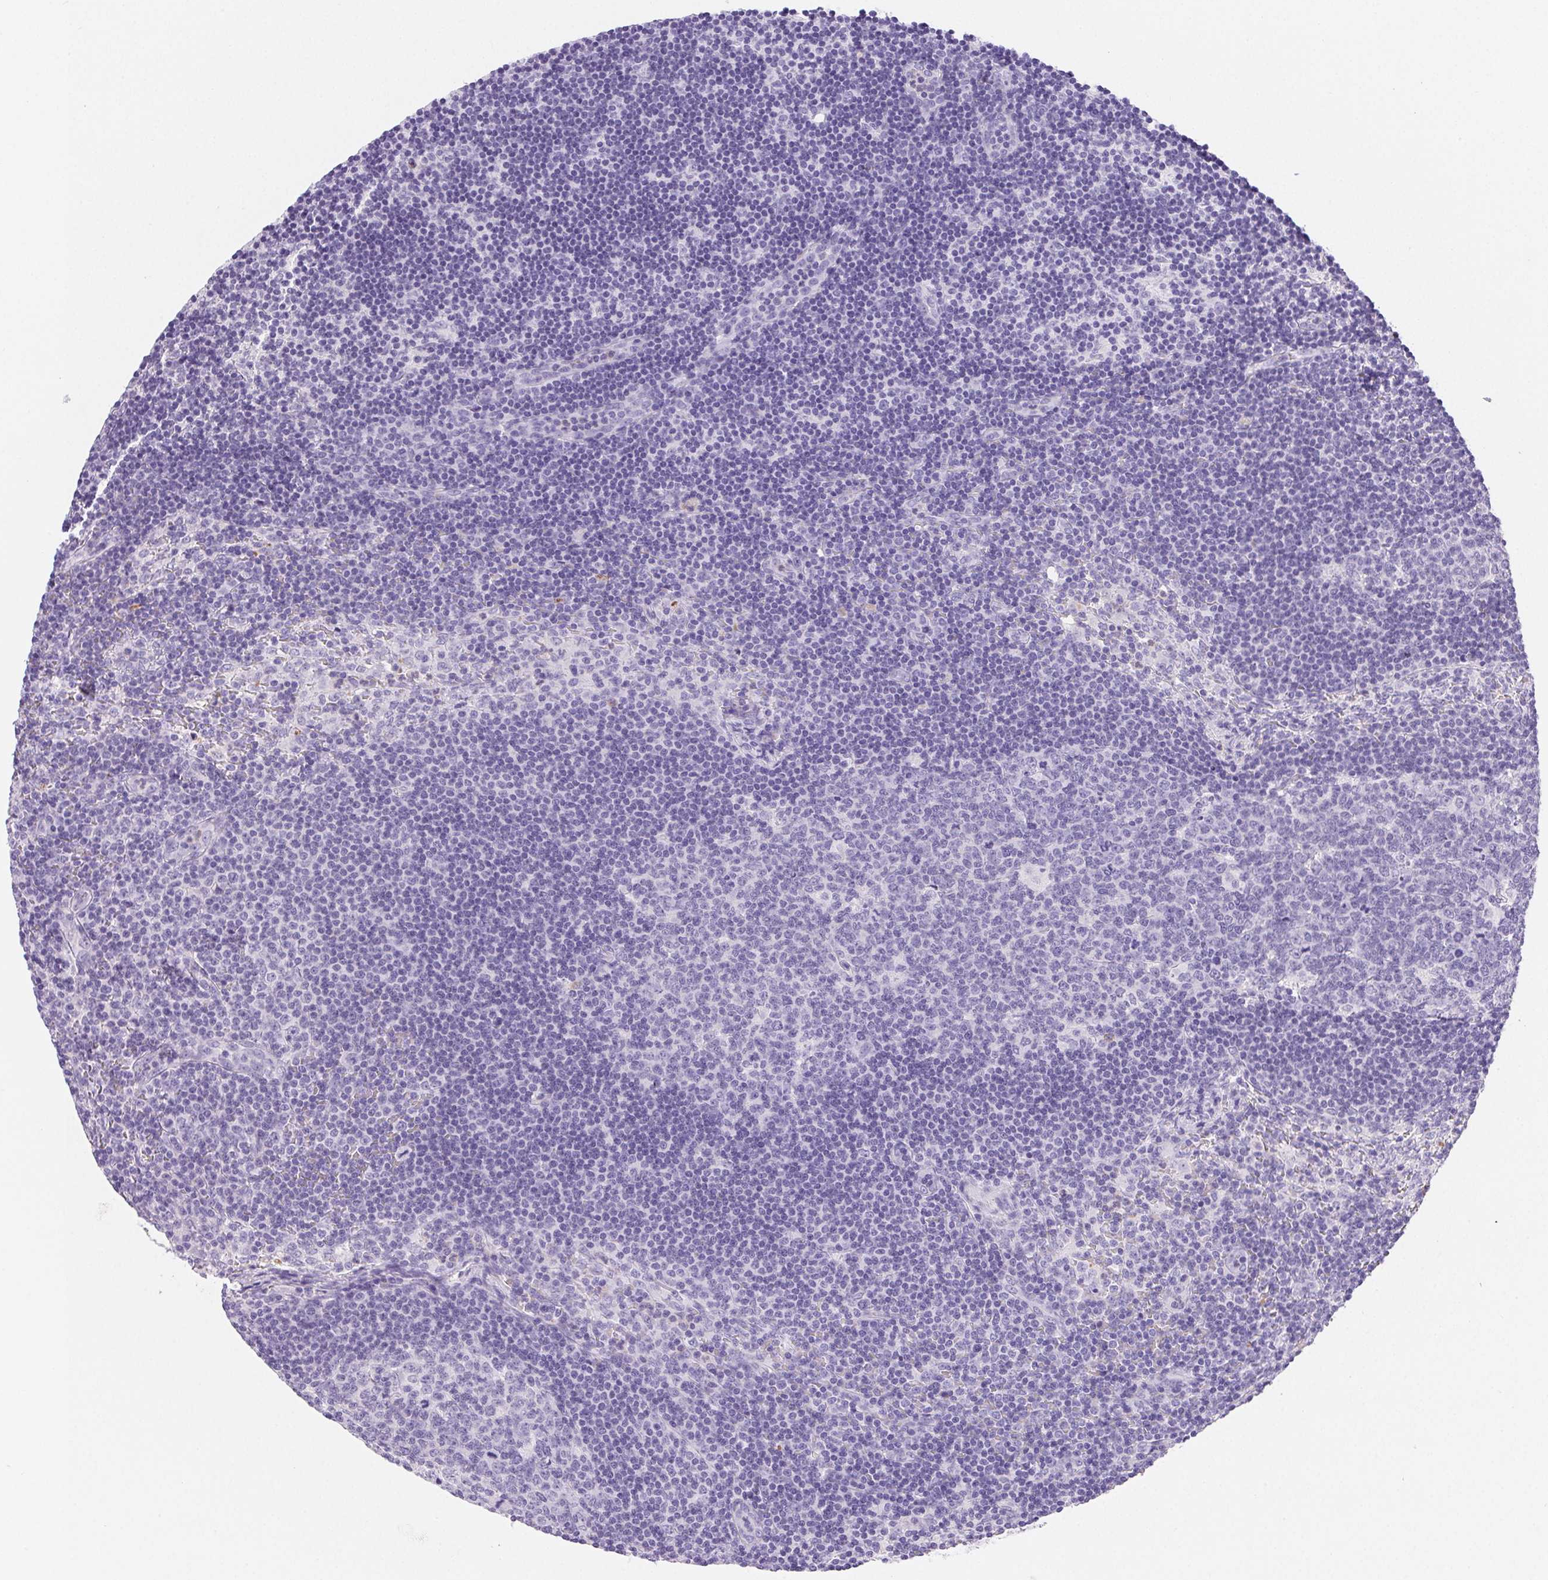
{"staining": {"intensity": "negative", "quantity": "none", "location": "none"}, "tissue": "lymph node", "cell_type": "Germinal center cells", "image_type": "normal", "snomed": [{"axis": "morphology", "description": "Normal tissue, NOS"}, {"axis": "topography", "description": "Lymph node"}], "caption": "This micrograph is of unremarkable lymph node stained with IHC to label a protein in brown with the nuclei are counter-stained blue. There is no staining in germinal center cells. Brightfield microscopy of immunohistochemistry stained with DAB (brown) and hematoxylin (blue), captured at high magnification.", "gene": "FGA", "patient": {"sex": "female", "age": 41}}